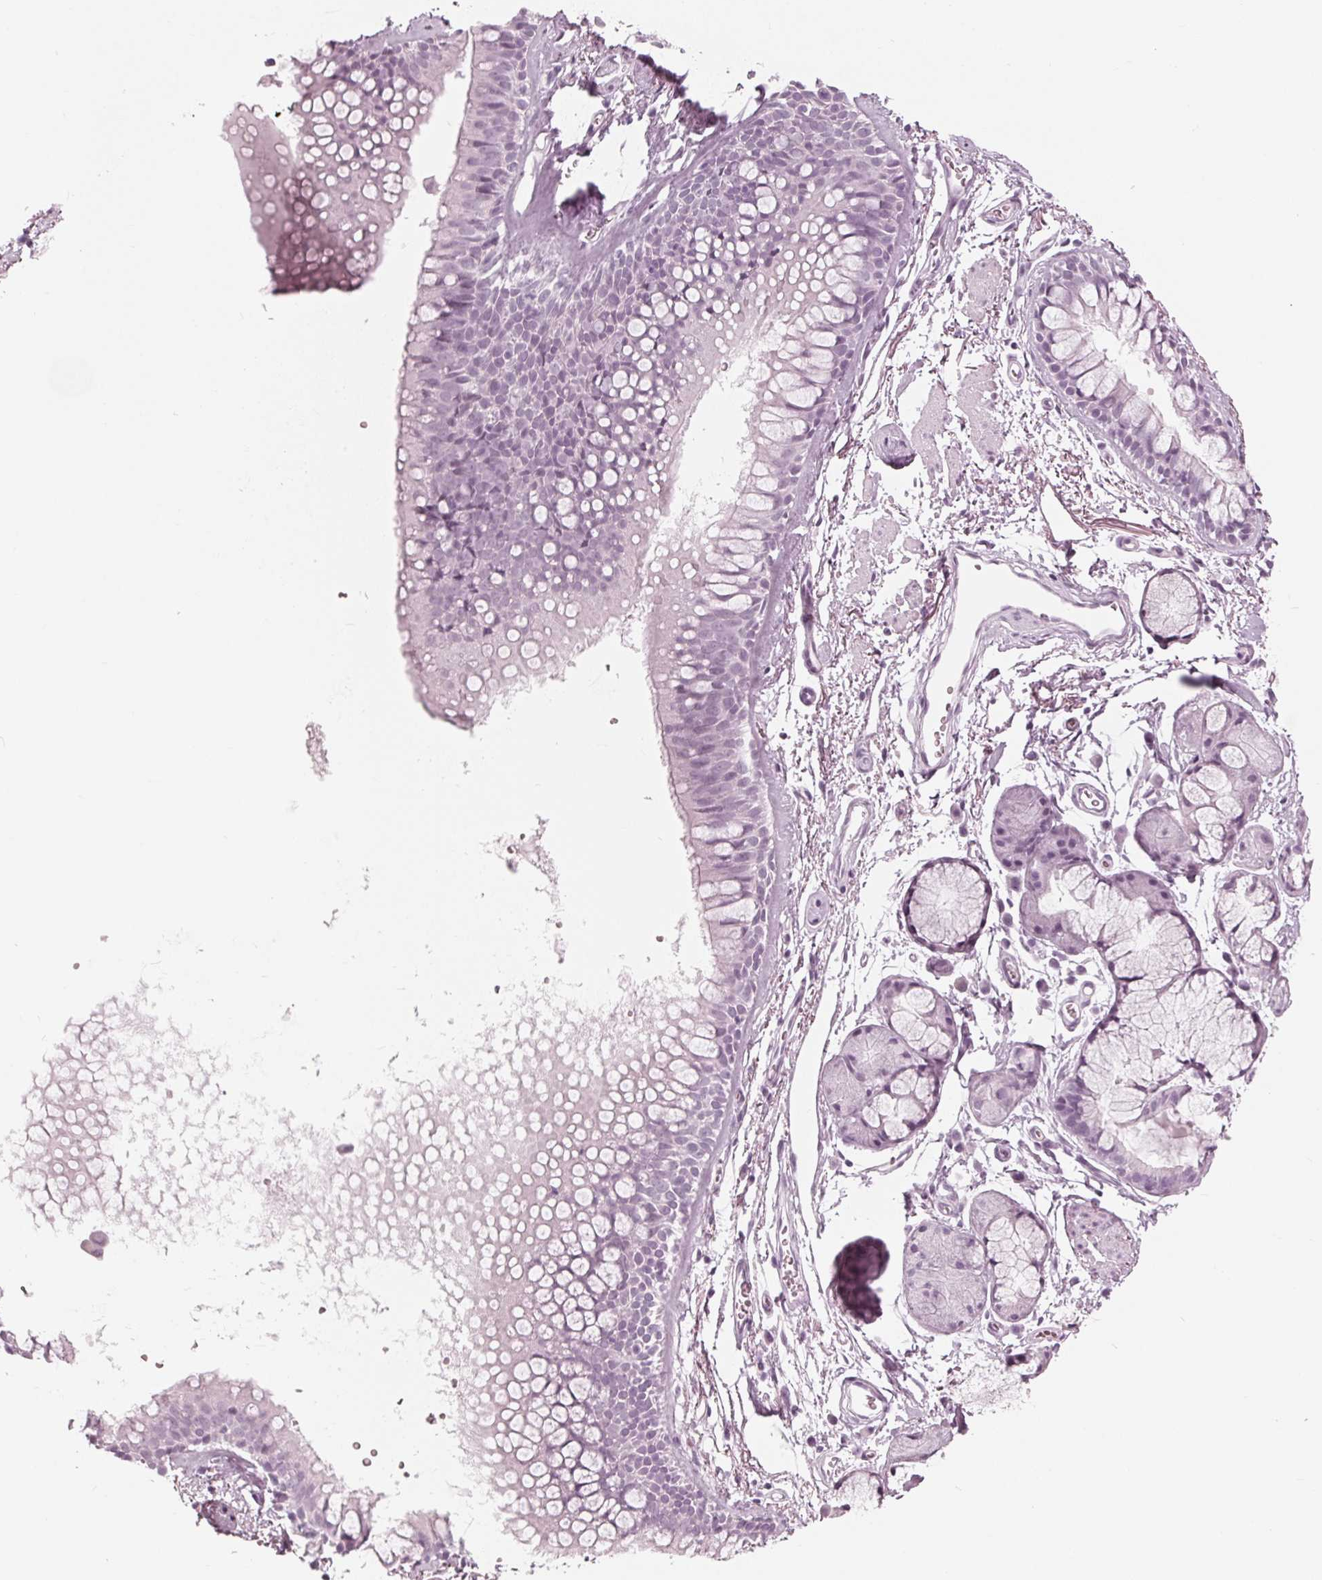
{"staining": {"intensity": "negative", "quantity": "none", "location": "none"}, "tissue": "adipose tissue", "cell_type": "Adipocytes", "image_type": "normal", "snomed": [{"axis": "morphology", "description": "Normal tissue, NOS"}, {"axis": "topography", "description": "Cartilage tissue"}, {"axis": "topography", "description": "Bronchus"}], "caption": "Immunohistochemistry photomicrograph of benign adipose tissue: human adipose tissue stained with DAB (3,3'-diaminobenzidine) exhibits no significant protein staining in adipocytes.", "gene": "KRT28", "patient": {"sex": "female", "age": 79}}